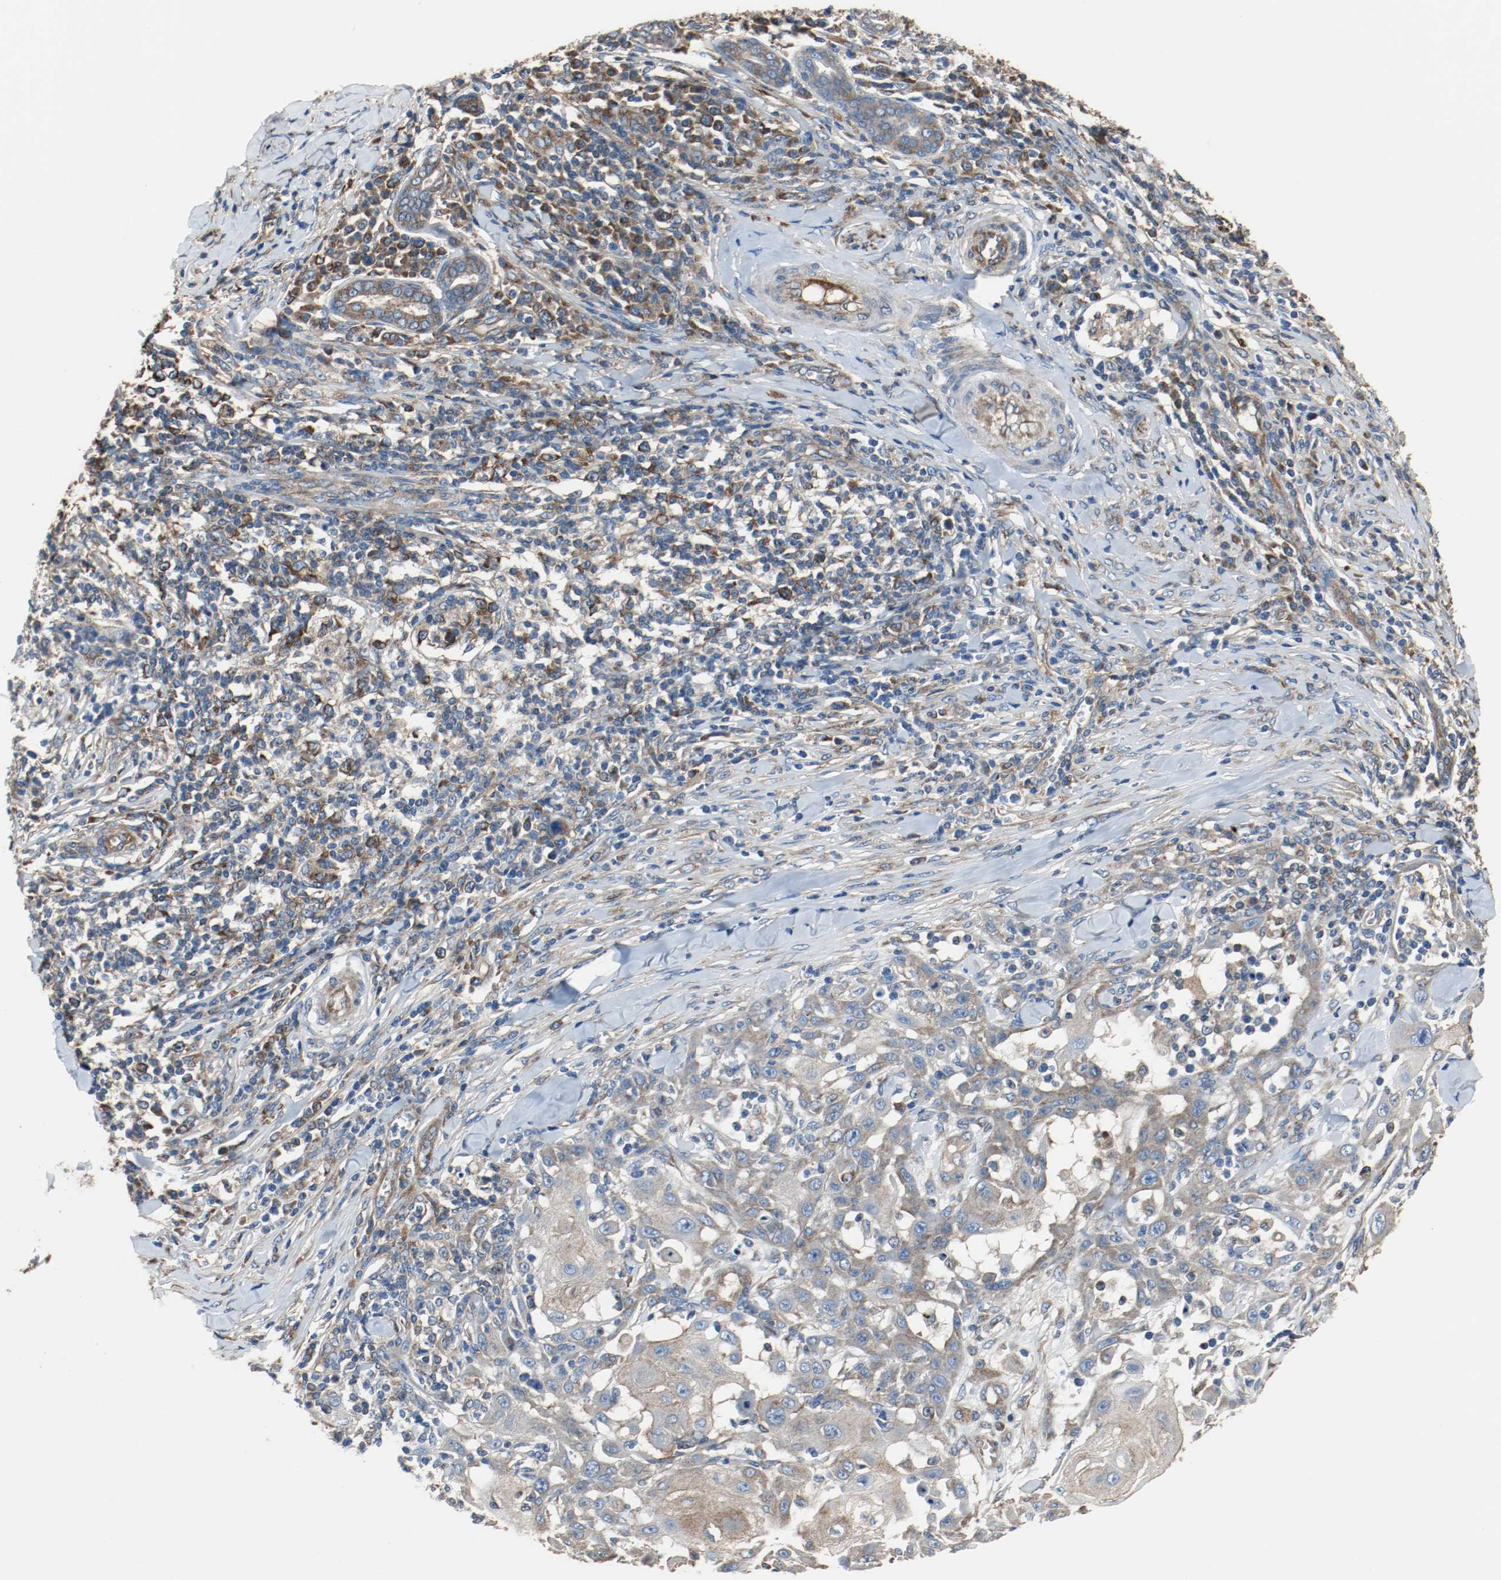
{"staining": {"intensity": "weak", "quantity": ">75%", "location": "cytoplasmic/membranous"}, "tissue": "skin cancer", "cell_type": "Tumor cells", "image_type": "cancer", "snomed": [{"axis": "morphology", "description": "Squamous cell carcinoma, NOS"}, {"axis": "topography", "description": "Skin"}], "caption": "A micrograph of skin cancer stained for a protein reveals weak cytoplasmic/membranous brown staining in tumor cells.", "gene": "TUBA3D", "patient": {"sex": "male", "age": 24}}